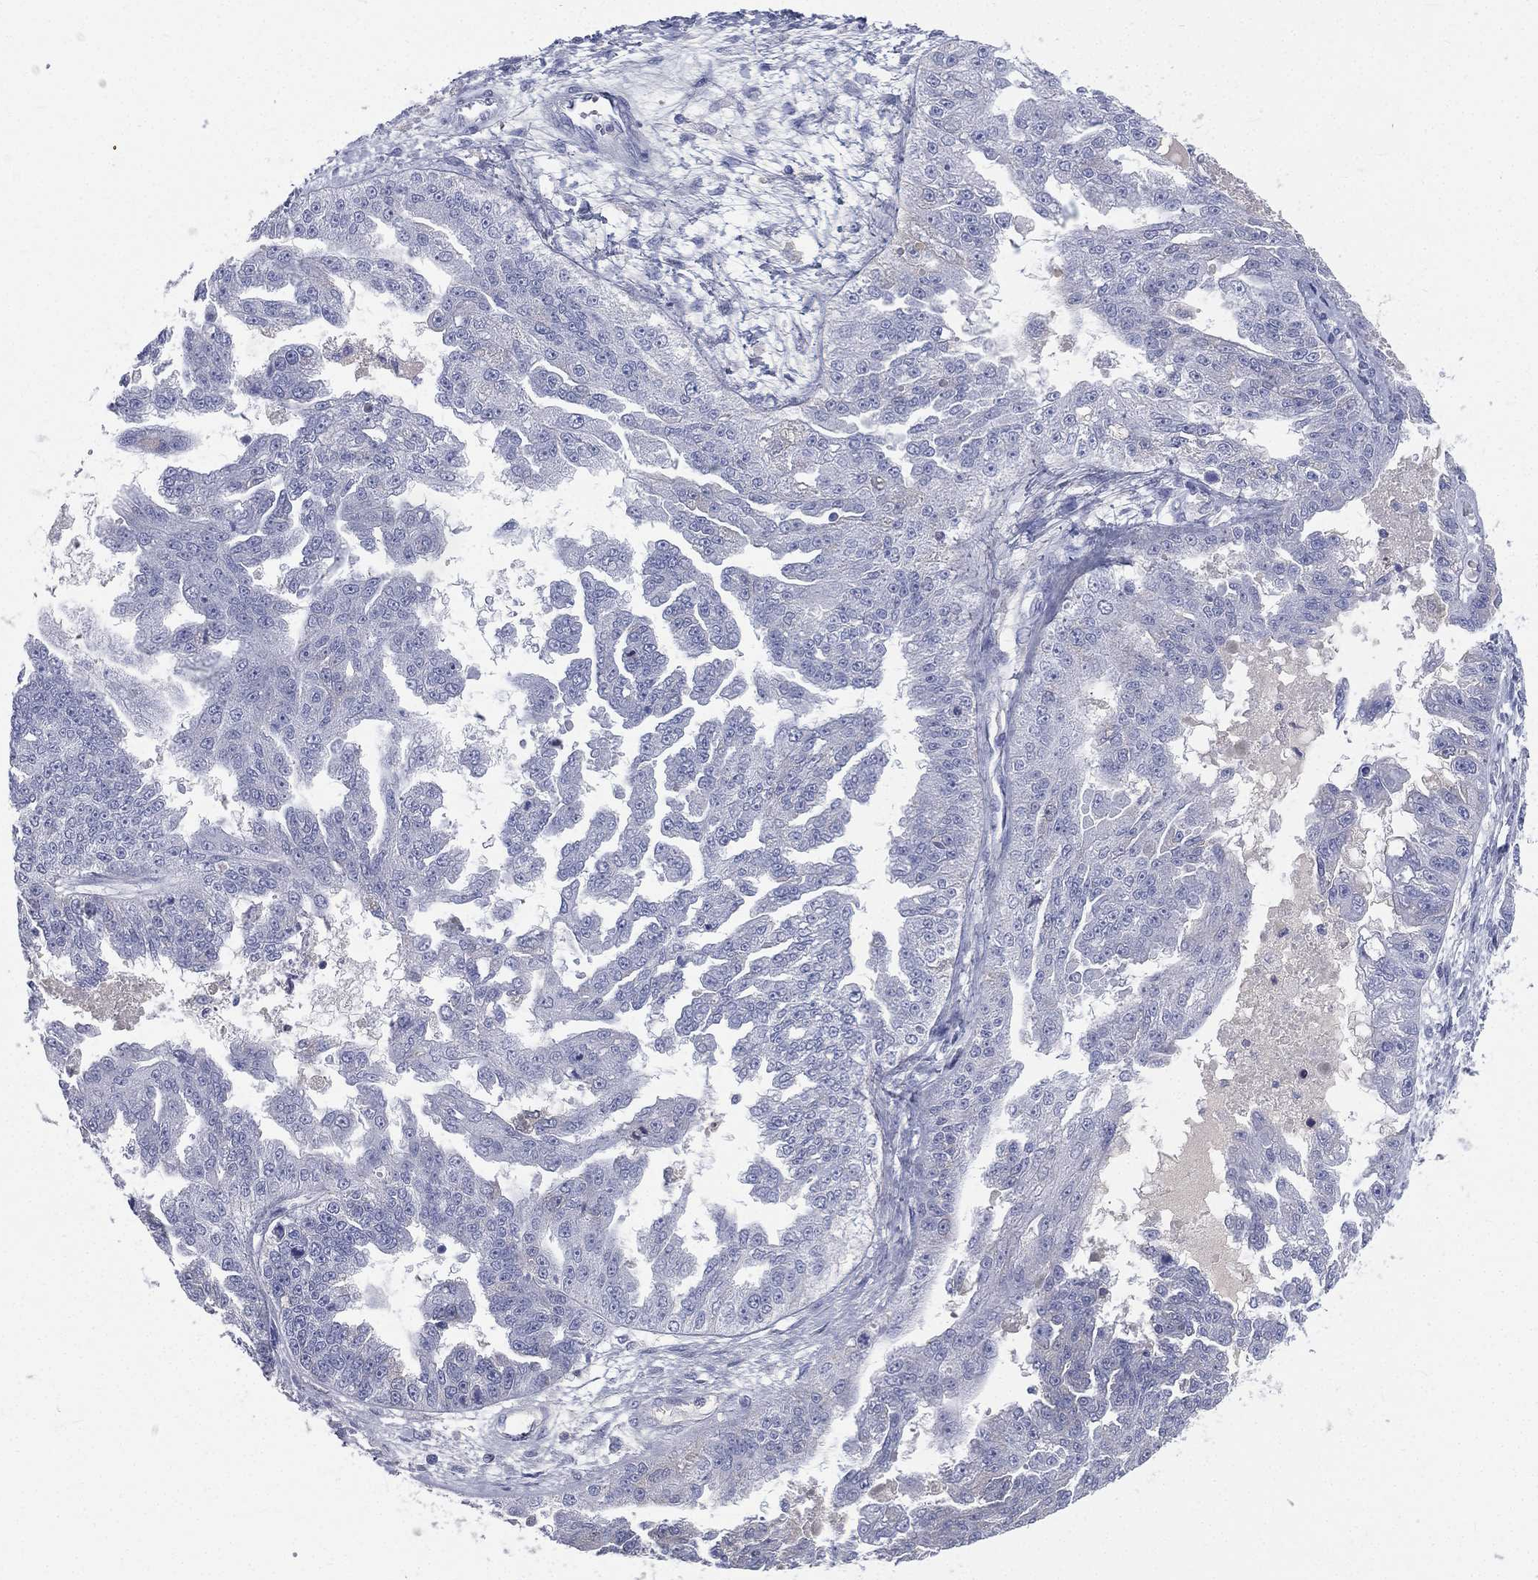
{"staining": {"intensity": "negative", "quantity": "none", "location": "none"}, "tissue": "ovarian cancer", "cell_type": "Tumor cells", "image_type": "cancer", "snomed": [{"axis": "morphology", "description": "Cystadenocarcinoma, serous, NOS"}, {"axis": "topography", "description": "Ovary"}], "caption": "Serous cystadenocarcinoma (ovarian) was stained to show a protein in brown. There is no significant staining in tumor cells. Brightfield microscopy of immunohistochemistry stained with DAB (brown) and hematoxylin (blue), captured at high magnification.", "gene": "CD3D", "patient": {"sex": "female", "age": 58}}